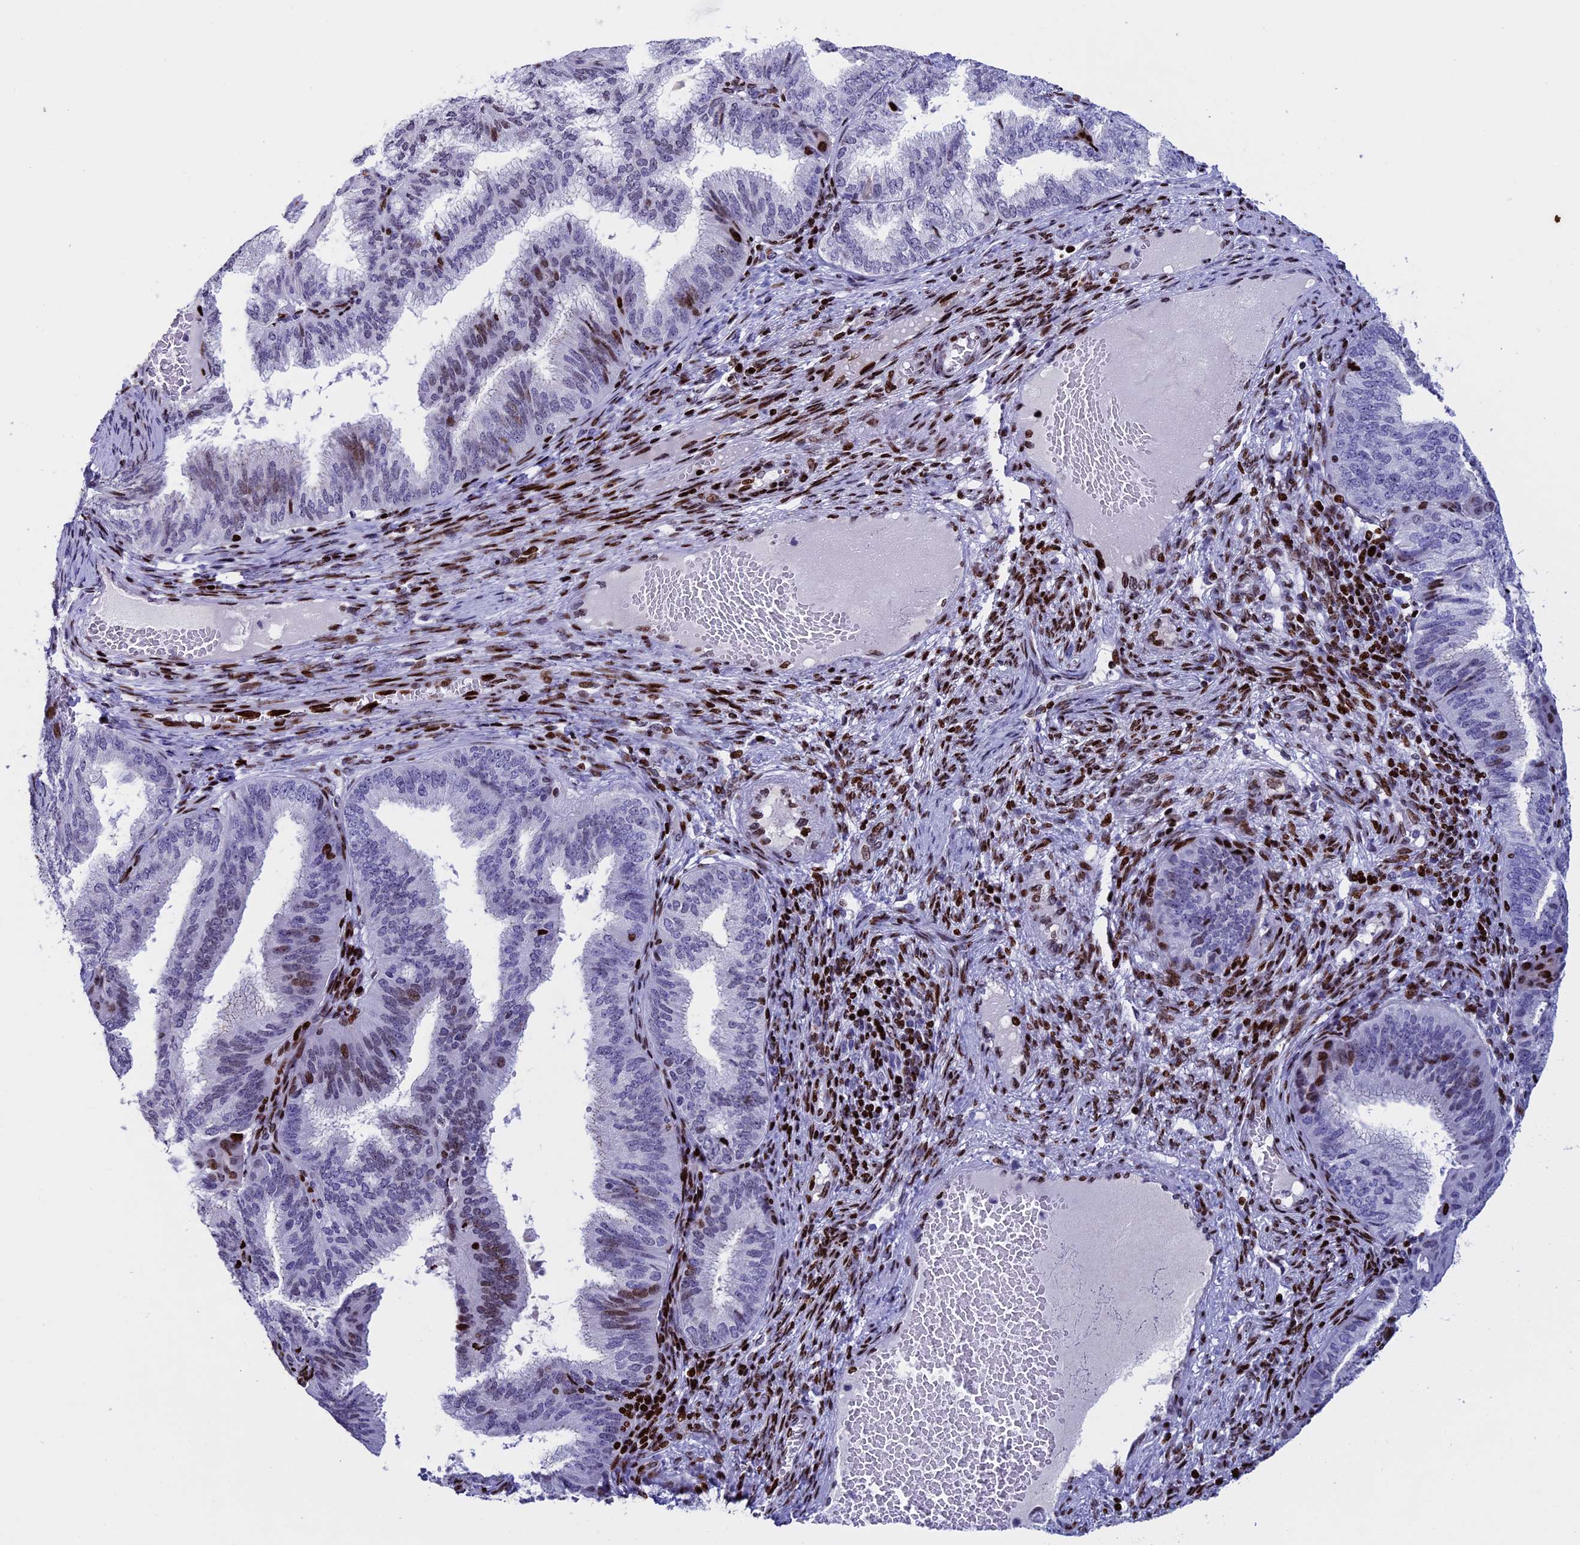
{"staining": {"intensity": "strong", "quantity": "<25%", "location": "nuclear"}, "tissue": "endometrial cancer", "cell_type": "Tumor cells", "image_type": "cancer", "snomed": [{"axis": "morphology", "description": "Adenocarcinoma, NOS"}, {"axis": "topography", "description": "Endometrium"}], "caption": "About <25% of tumor cells in endometrial adenocarcinoma display strong nuclear protein positivity as visualized by brown immunohistochemical staining.", "gene": "BTBD3", "patient": {"sex": "female", "age": 49}}